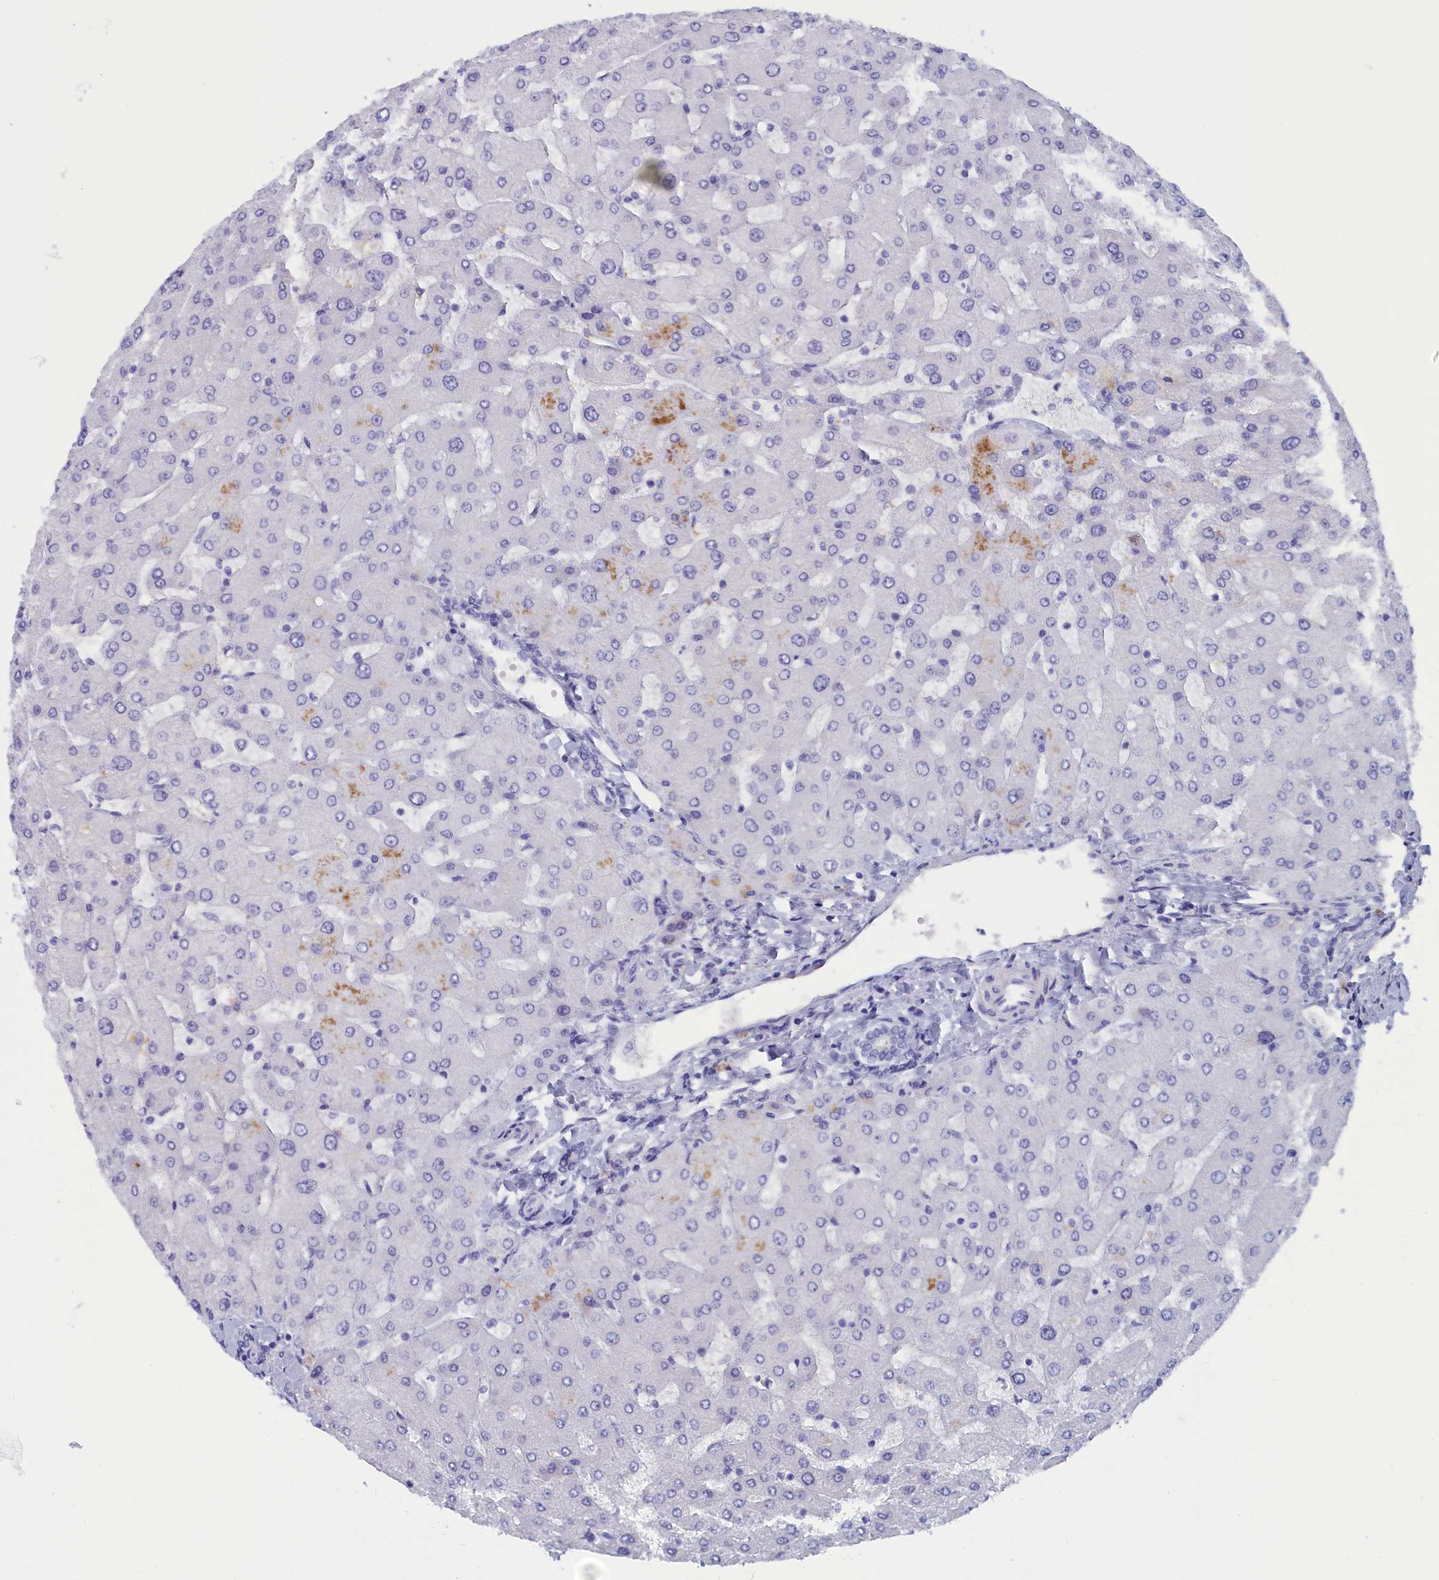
{"staining": {"intensity": "negative", "quantity": "none", "location": "none"}, "tissue": "liver", "cell_type": "Cholangiocytes", "image_type": "normal", "snomed": [{"axis": "morphology", "description": "Normal tissue, NOS"}, {"axis": "topography", "description": "Liver"}], "caption": "Immunohistochemical staining of unremarkable liver displays no significant positivity in cholangiocytes.", "gene": "ANKRD2", "patient": {"sex": "male", "age": 55}}